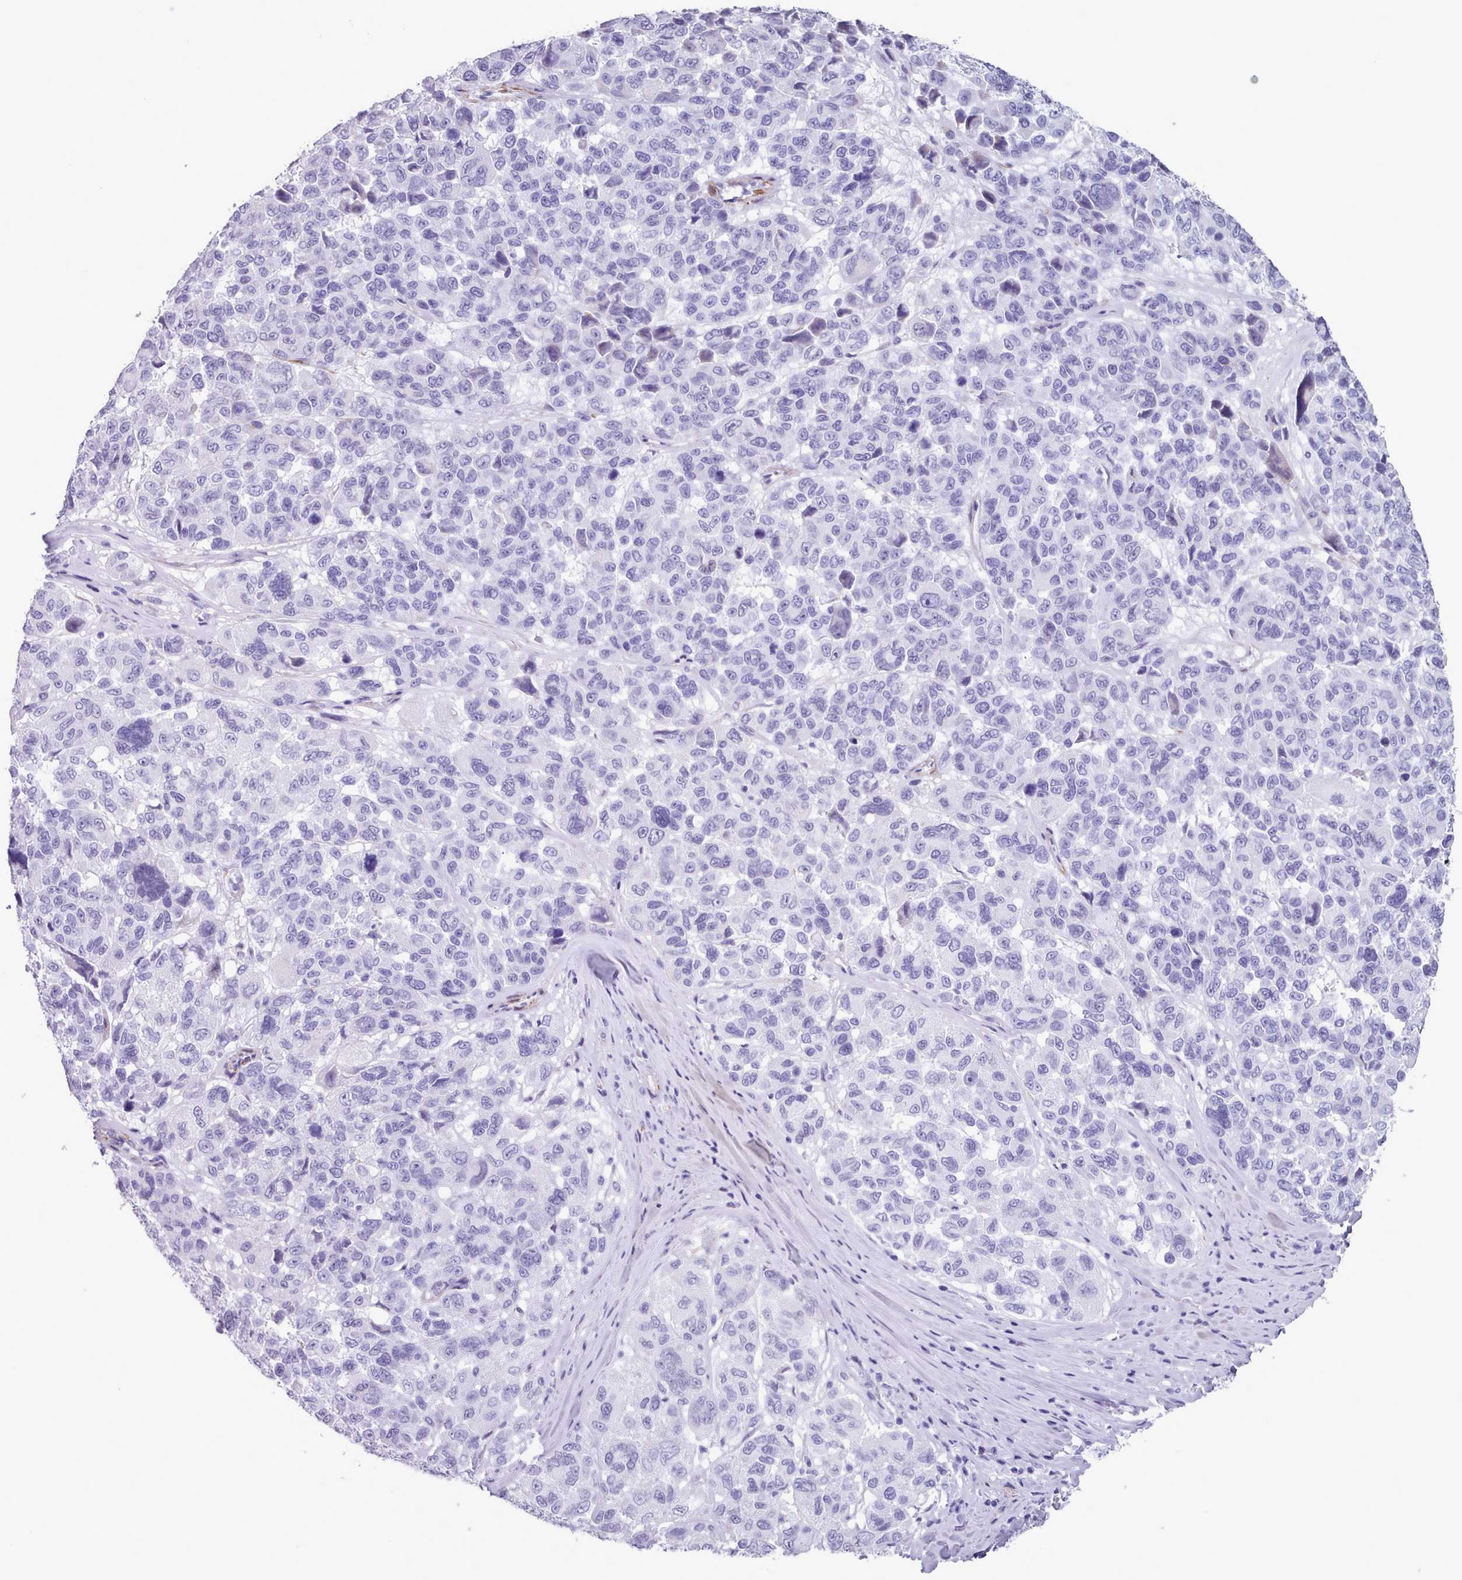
{"staining": {"intensity": "negative", "quantity": "none", "location": "none"}, "tissue": "melanoma", "cell_type": "Tumor cells", "image_type": "cancer", "snomed": [{"axis": "morphology", "description": "Malignant melanoma, NOS"}, {"axis": "topography", "description": "Skin"}], "caption": "High power microscopy image of an immunohistochemistry micrograph of malignant melanoma, revealing no significant expression in tumor cells. The staining is performed using DAB (3,3'-diaminobenzidine) brown chromogen with nuclei counter-stained in using hematoxylin.", "gene": "FPGS", "patient": {"sex": "female", "age": 66}}